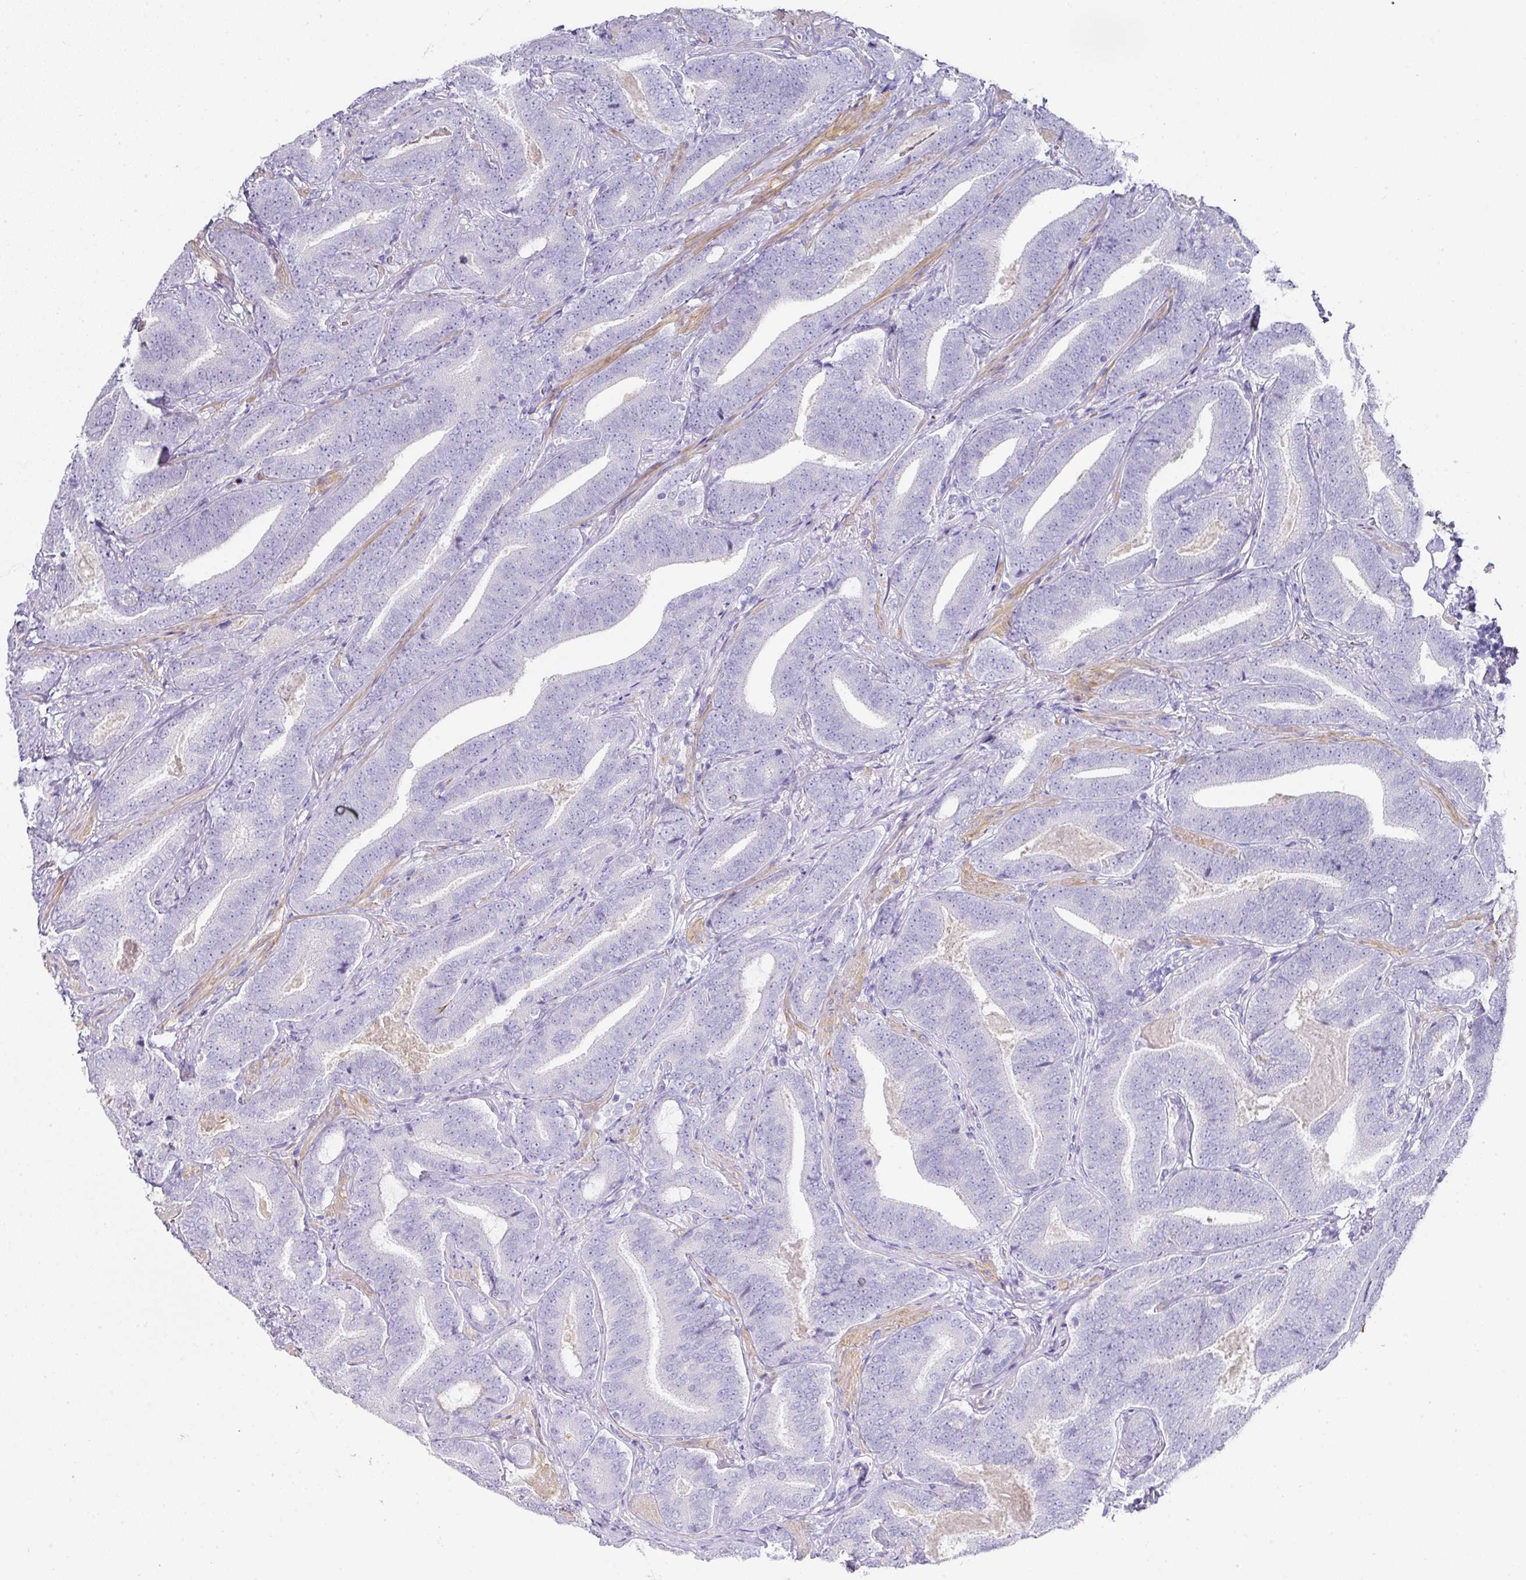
{"staining": {"intensity": "negative", "quantity": "none", "location": "none"}, "tissue": "prostate cancer", "cell_type": "Tumor cells", "image_type": "cancer", "snomed": [{"axis": "morphology", "description": "Adenocarcinoma, Low grade"}, {"axis": "topography", "description": "Prostate and seminal vesicle, NOS"}], "caption": "This is an immunohistochemistry image of prostate cancer. There is no staining in tumor cells.", "gene": "TARM1", "patient": {"sex": "male", "age": 61}}